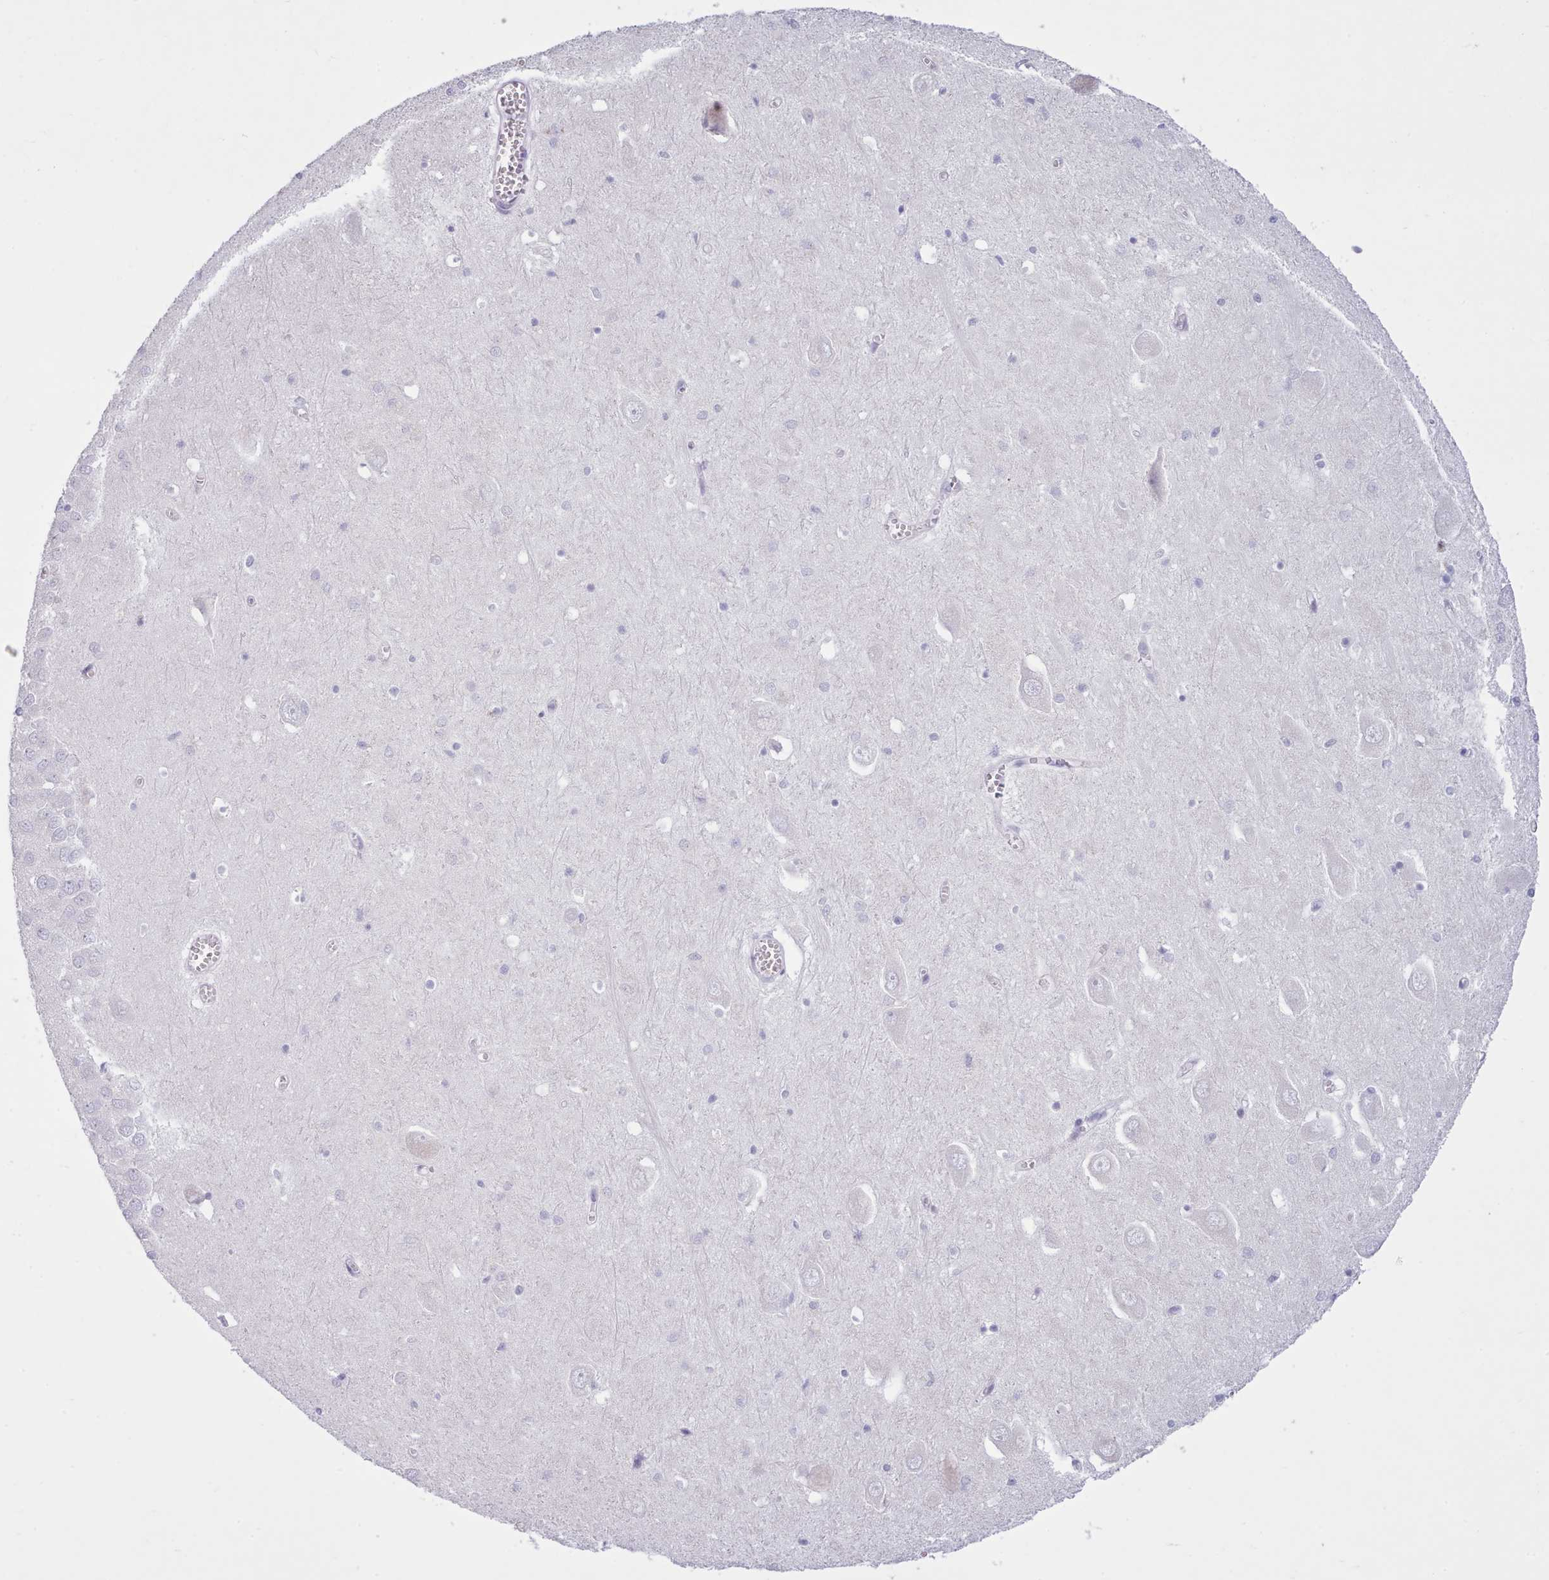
{"staining": {"intensity": "negative", "quantity": "none", "location": "none"}, "tissue": "hippocampus", "cell_type": "Glial cells", "image_type": "normal", "snomed": [{"axis": "morphology", "description": "Normal tissue, NOS"}, {"axis": "topography", "description": "Hippocampus"}], "caption": "Immunohistochemistry (IHC) histopathology image of normal human hippocampus stained for a protein (brown), which reveals no positivity in glial cells. Brightfield microscopy of immunohistochemistry stained with DAB (3,3'-diaminobenzidine) (brown) and hematoxylin (blue), captured at high magnification.", "gene": "FBXO48", "patient": {"sex": "male", "age": 70}}